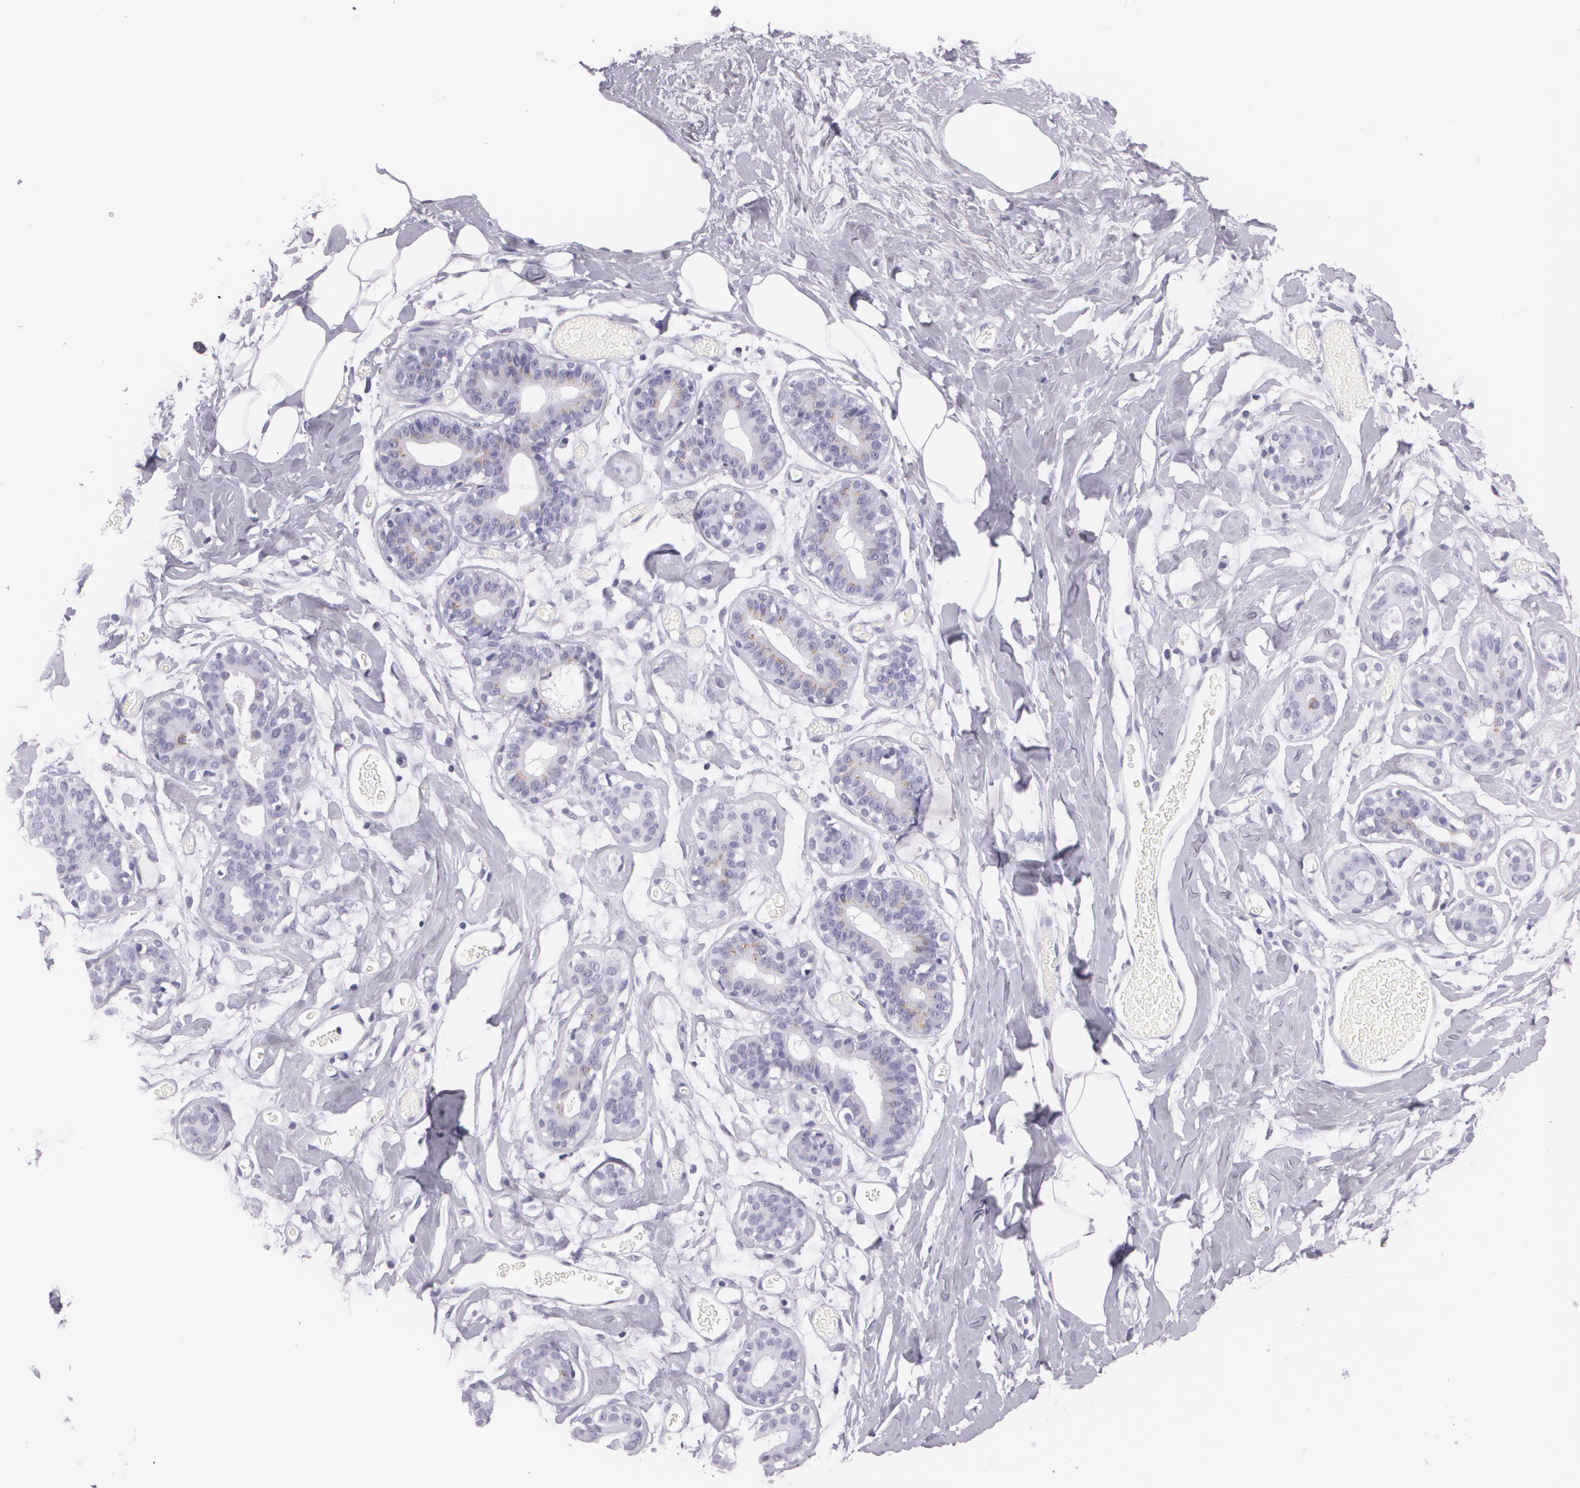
{"staining": {"intensity": "negative", "quantity": "none", "location": "none"}, "tissue": "breast", "cell_type": "Adipocytes", "image_type": "normal", "snomed": [{"axis": "morphology", "description": "Normal tissue, NOS"}, {"axis": "topography", "description": "Breast"}], "caption": "A high-resolution histopathology image shows immunohistochemistry staining of unremarkable breast, which shows no significant staining in adipocytes.", "gene": "DLG4", "patient": {"sex": "female", "age": 23}}